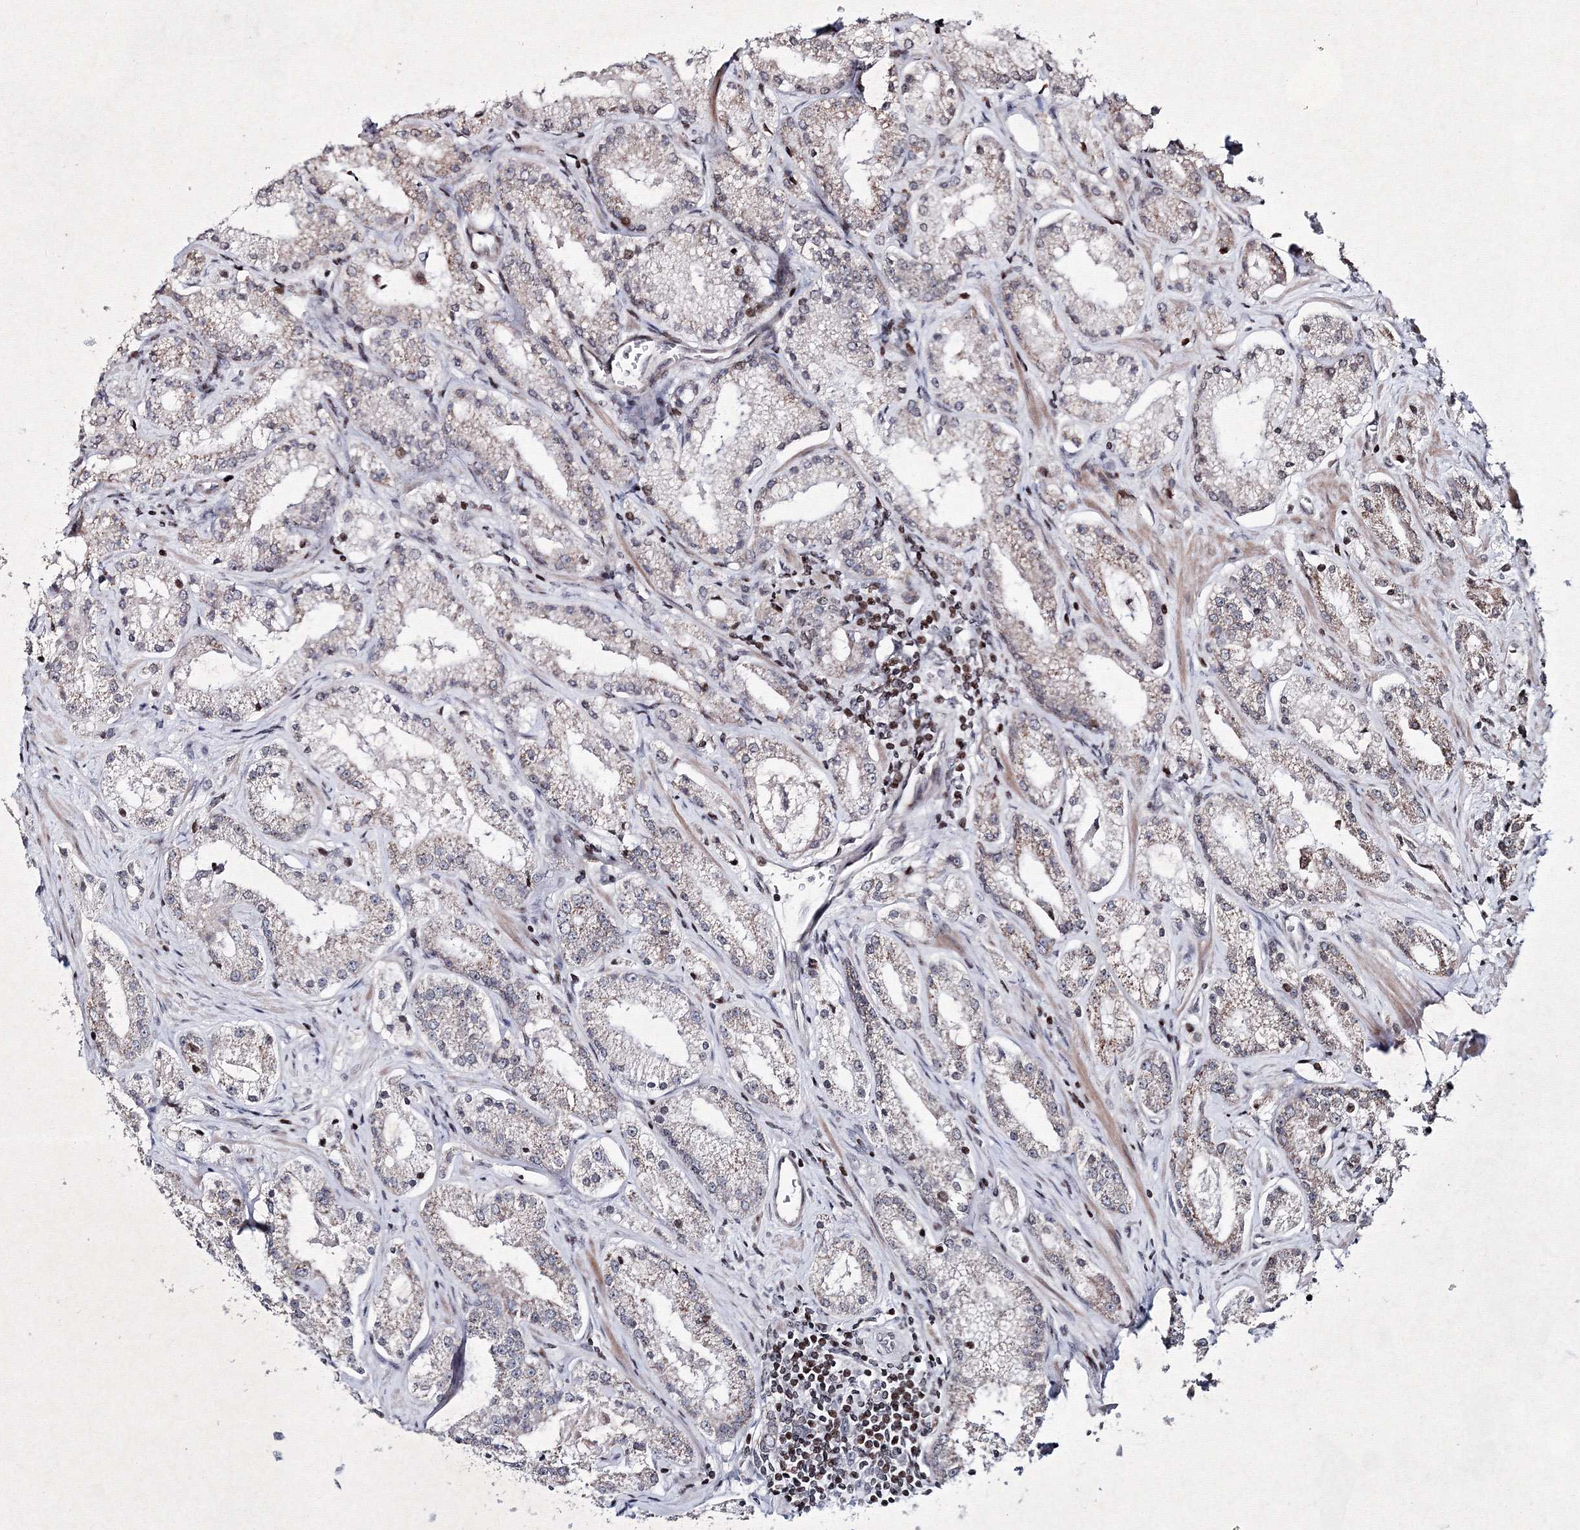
{"staining": {"intensity": "negative", "quantity": "none", "location": "none"}, "tissue": "prostate cancer", "cell_type": "Tumor cells", "image_type": "cancer", "snomed": [{"axis": "morphology", "description": "Adenocarcinoma, Low grade"}, {"axis": "topography", "description": "Prostate"}], "caption": "Tumor cells show no significant positivity in prostate adenocarcinoma (low-grade). (DAB IHC visualized using brightfield microscopy, high magnification).", "gene": "SMIM29", "patient": {"sex": "male", "age": 69}}